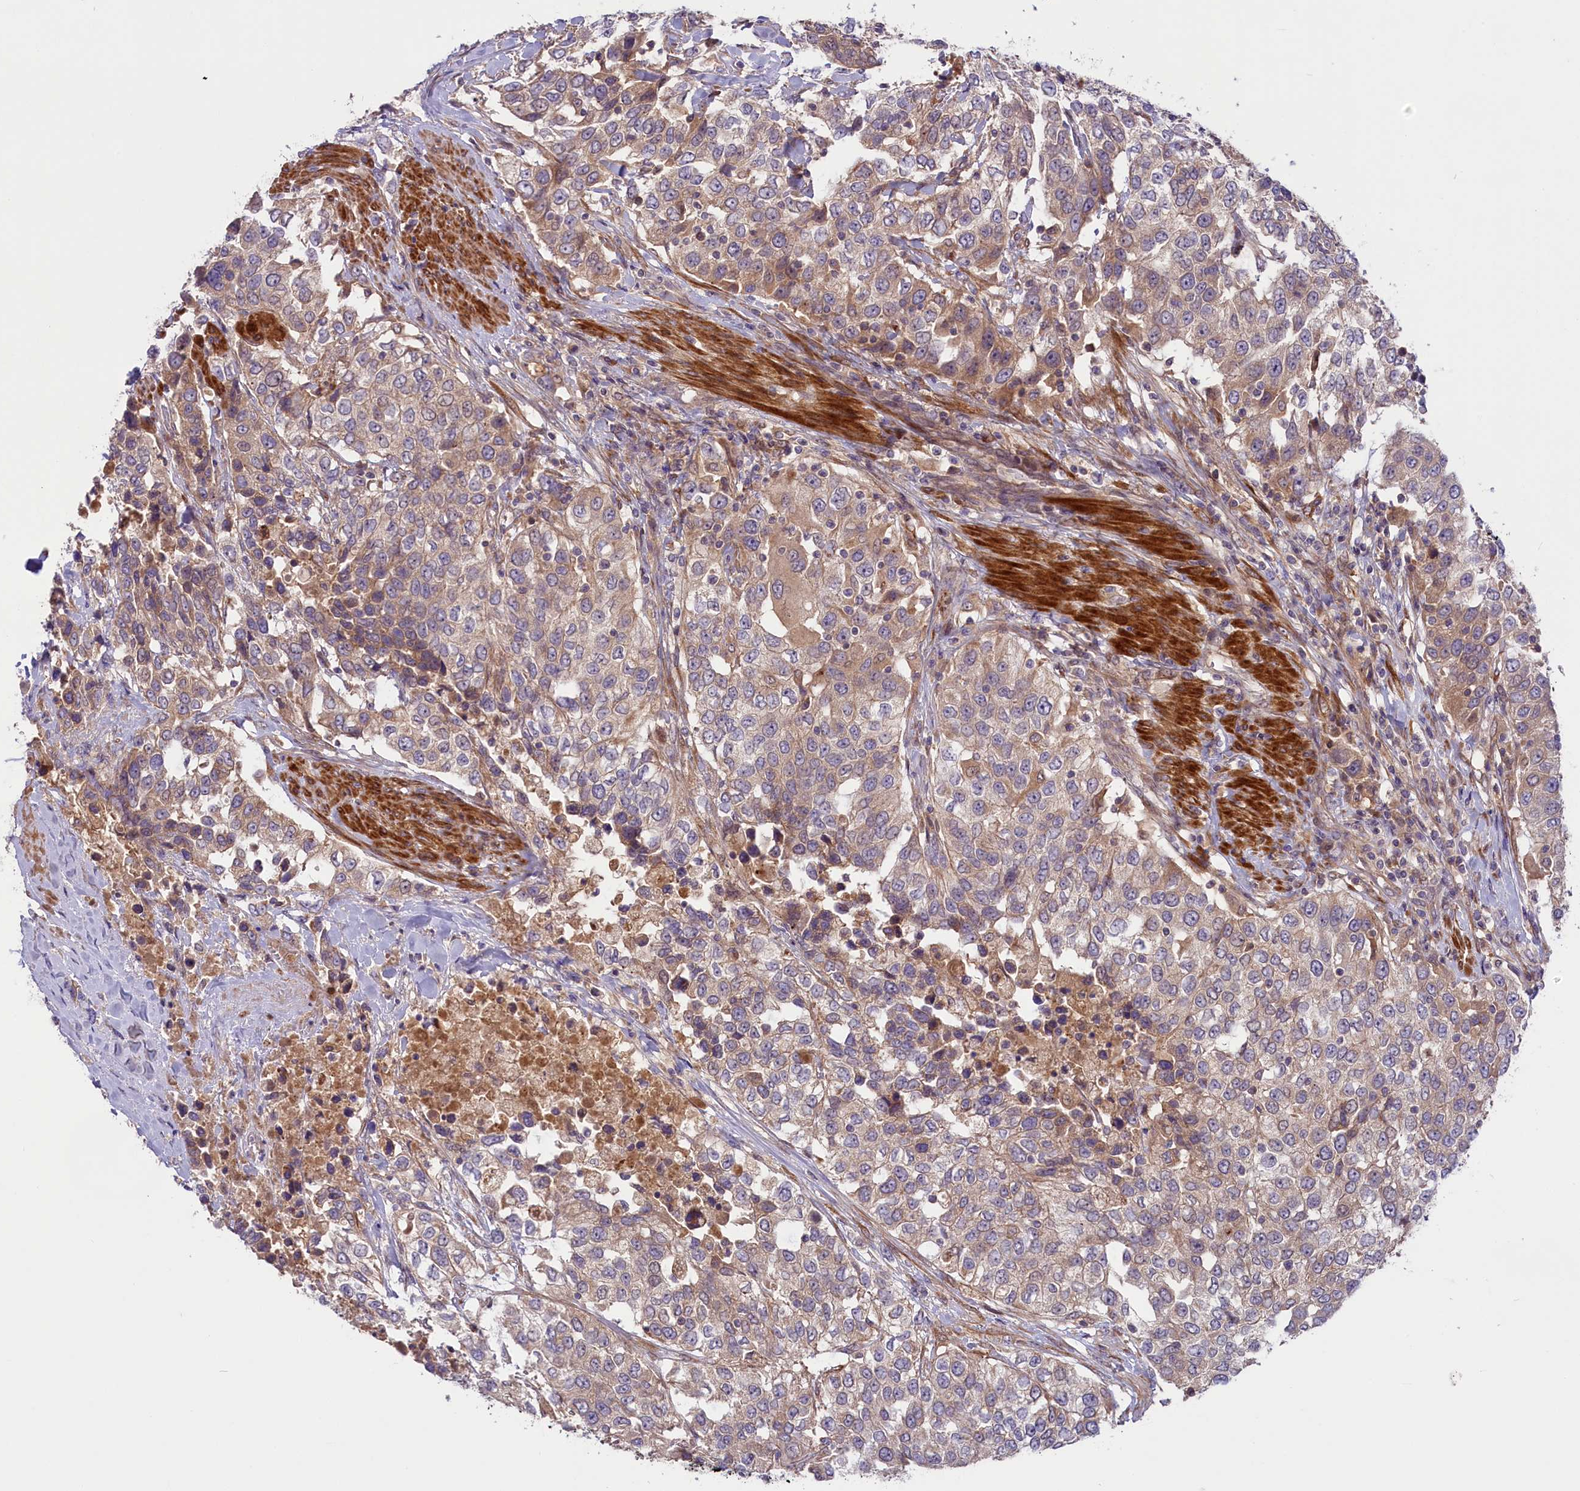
{"staining": {"intensity": "weak", "quantity": ">75%", "location": "cytoplasmic/membranous"}, "tissue": "urothelial cancer", "cell_type": "Tumor cells", "image_type": "cancer", "snomed": [{"axis": "morphology", "description": "Urothelial carcinoma, High grade"}, {"axis": "topography", "description": "Urinary bladder"}], "caption": "This is an image of immunohistochemistry staining of urothelial cancer, which shows weak positivity in the cytoplasmic/membranous of tumor cells.", "gene": "COG8", "patient": {"sex": "female", "age": 80}}